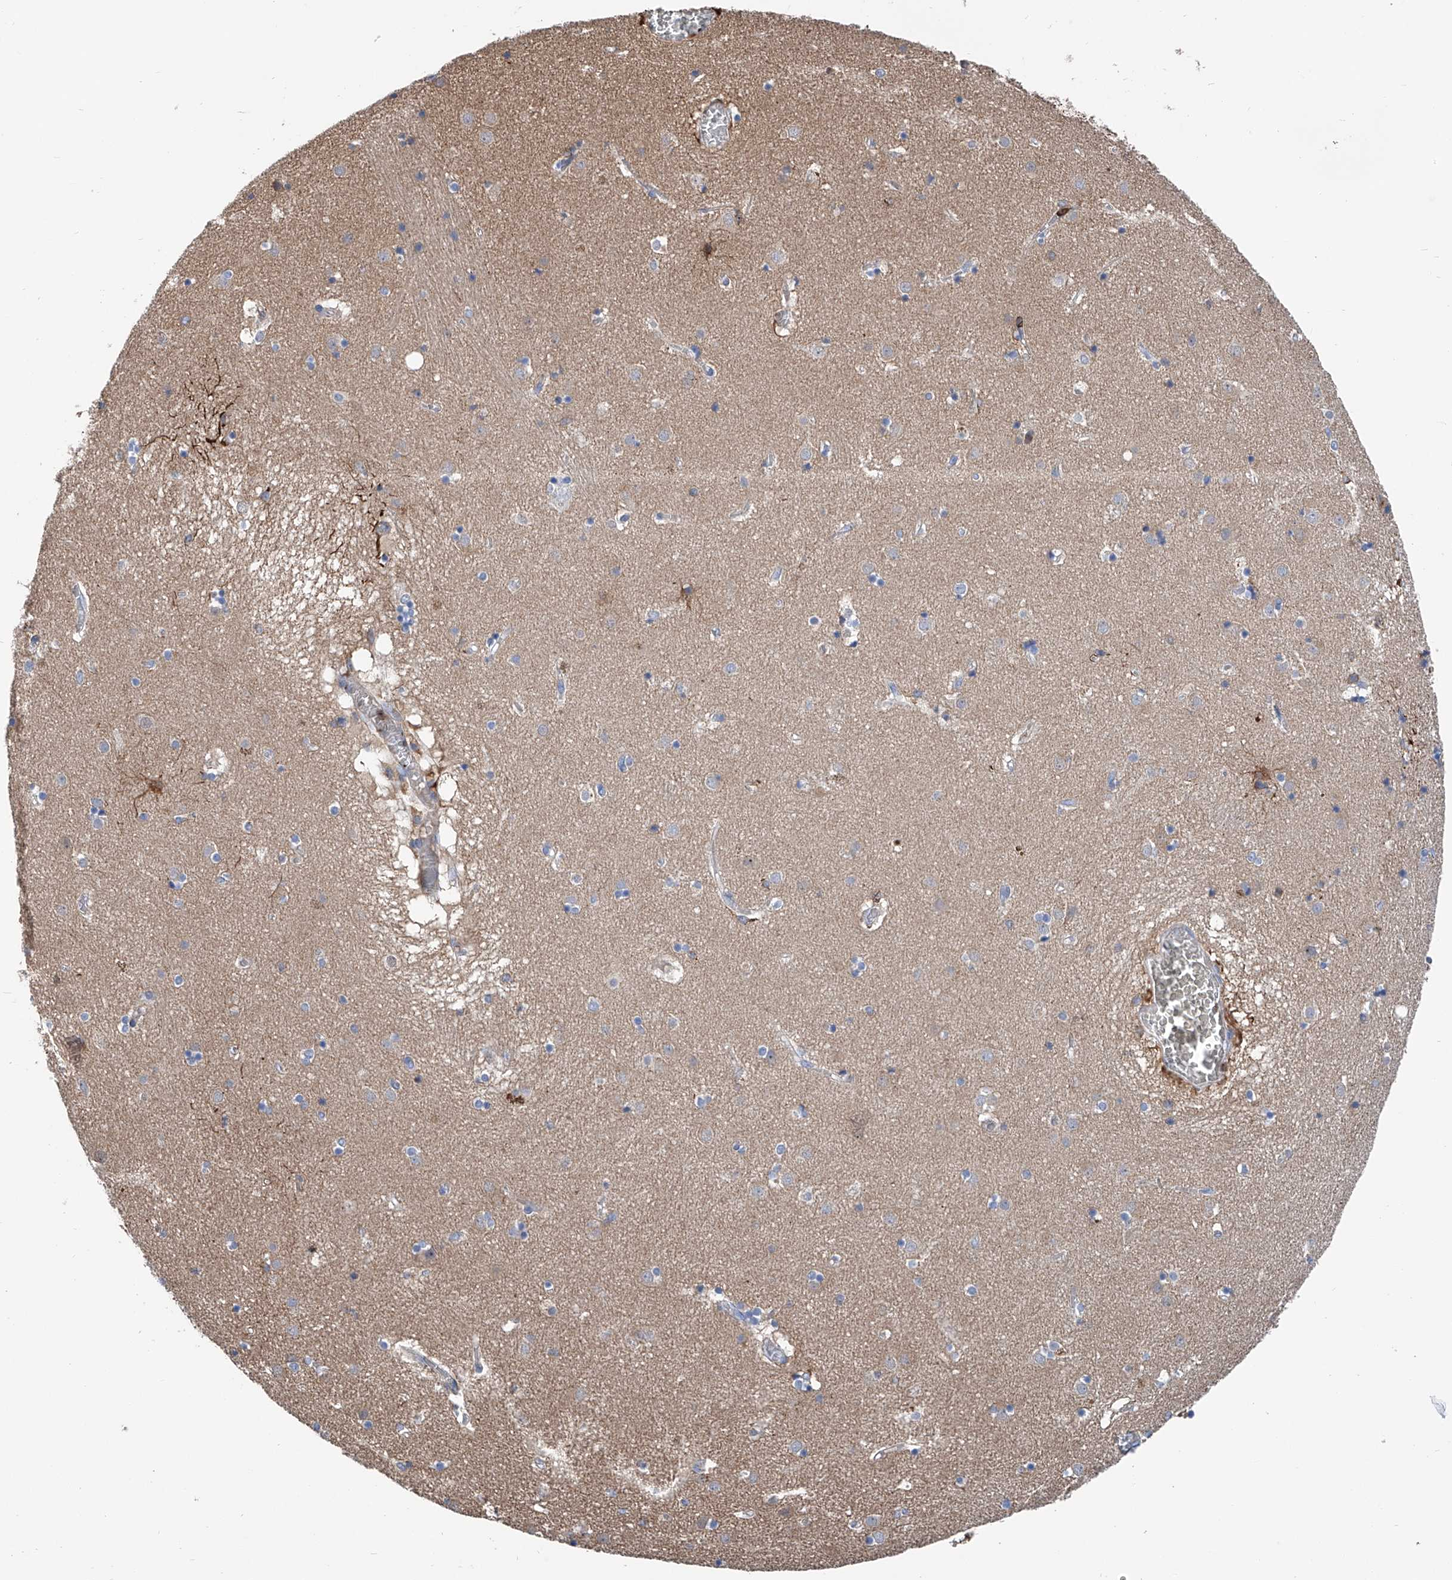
{"staining": {"intensity": "moderate", "quantity": "<25%", "location": "cytoplasmic/membranous"}, "tissue": "caudate", "cell_type": "Glial cells", "image_type": "normal", "snomed": [{"axis": "morphology", "description": "Normal tissue, NOS"}, {"axis": "topography", "description": "Lateral ventricle wall"}], "caption": "Immunohistochemical staining of unremarkable caudate displays <25% levels of moderate cytoplasmic/membranous protein positivity in about <25% of glial cells. The staining is performed using DAB brown chromogen to label protein expression. The nuclei are counter-stained blue using hematoxylin.", "gene": "ZNF484", "patient": {"sex": "male", "age": 70}}